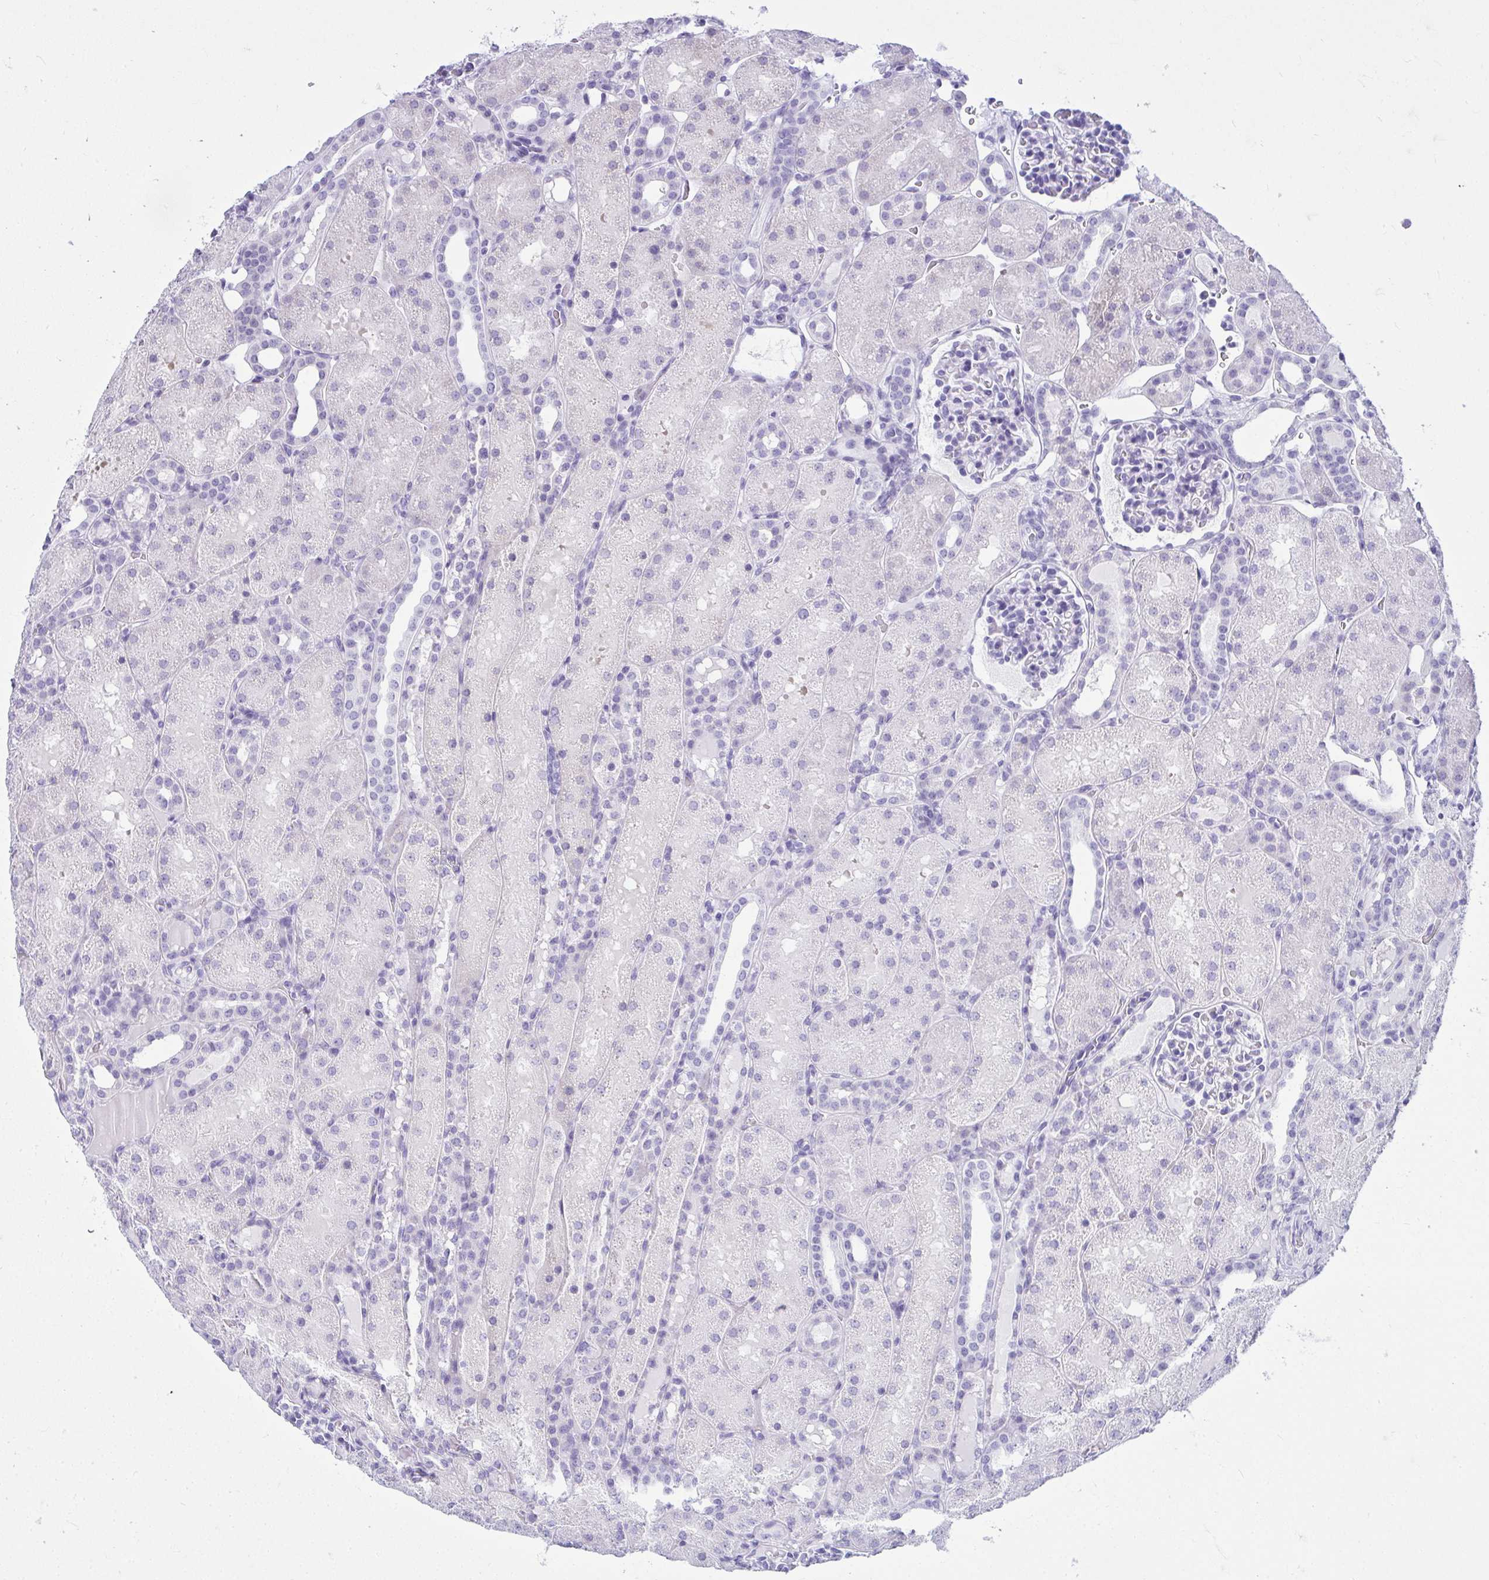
{"staining": {"intensity": "negative", "quantity": "none", "location": "none"}, "tissue": "kidney", "cell_type": "Cells in glomeruli", "image_type": "normal", "snomed": [{"axis": "morphology", "description": "Normal tissue, NOS"}, {"axis": "topography", "description": "Kidney"}], "caption": "The immunohistochemistry histopathology image has no significant expression in cells in glomeruli of kidney. Nuclei are stained in blue.", "gene": "CLGN", "patient": {"sex": "male", "age": 2}}